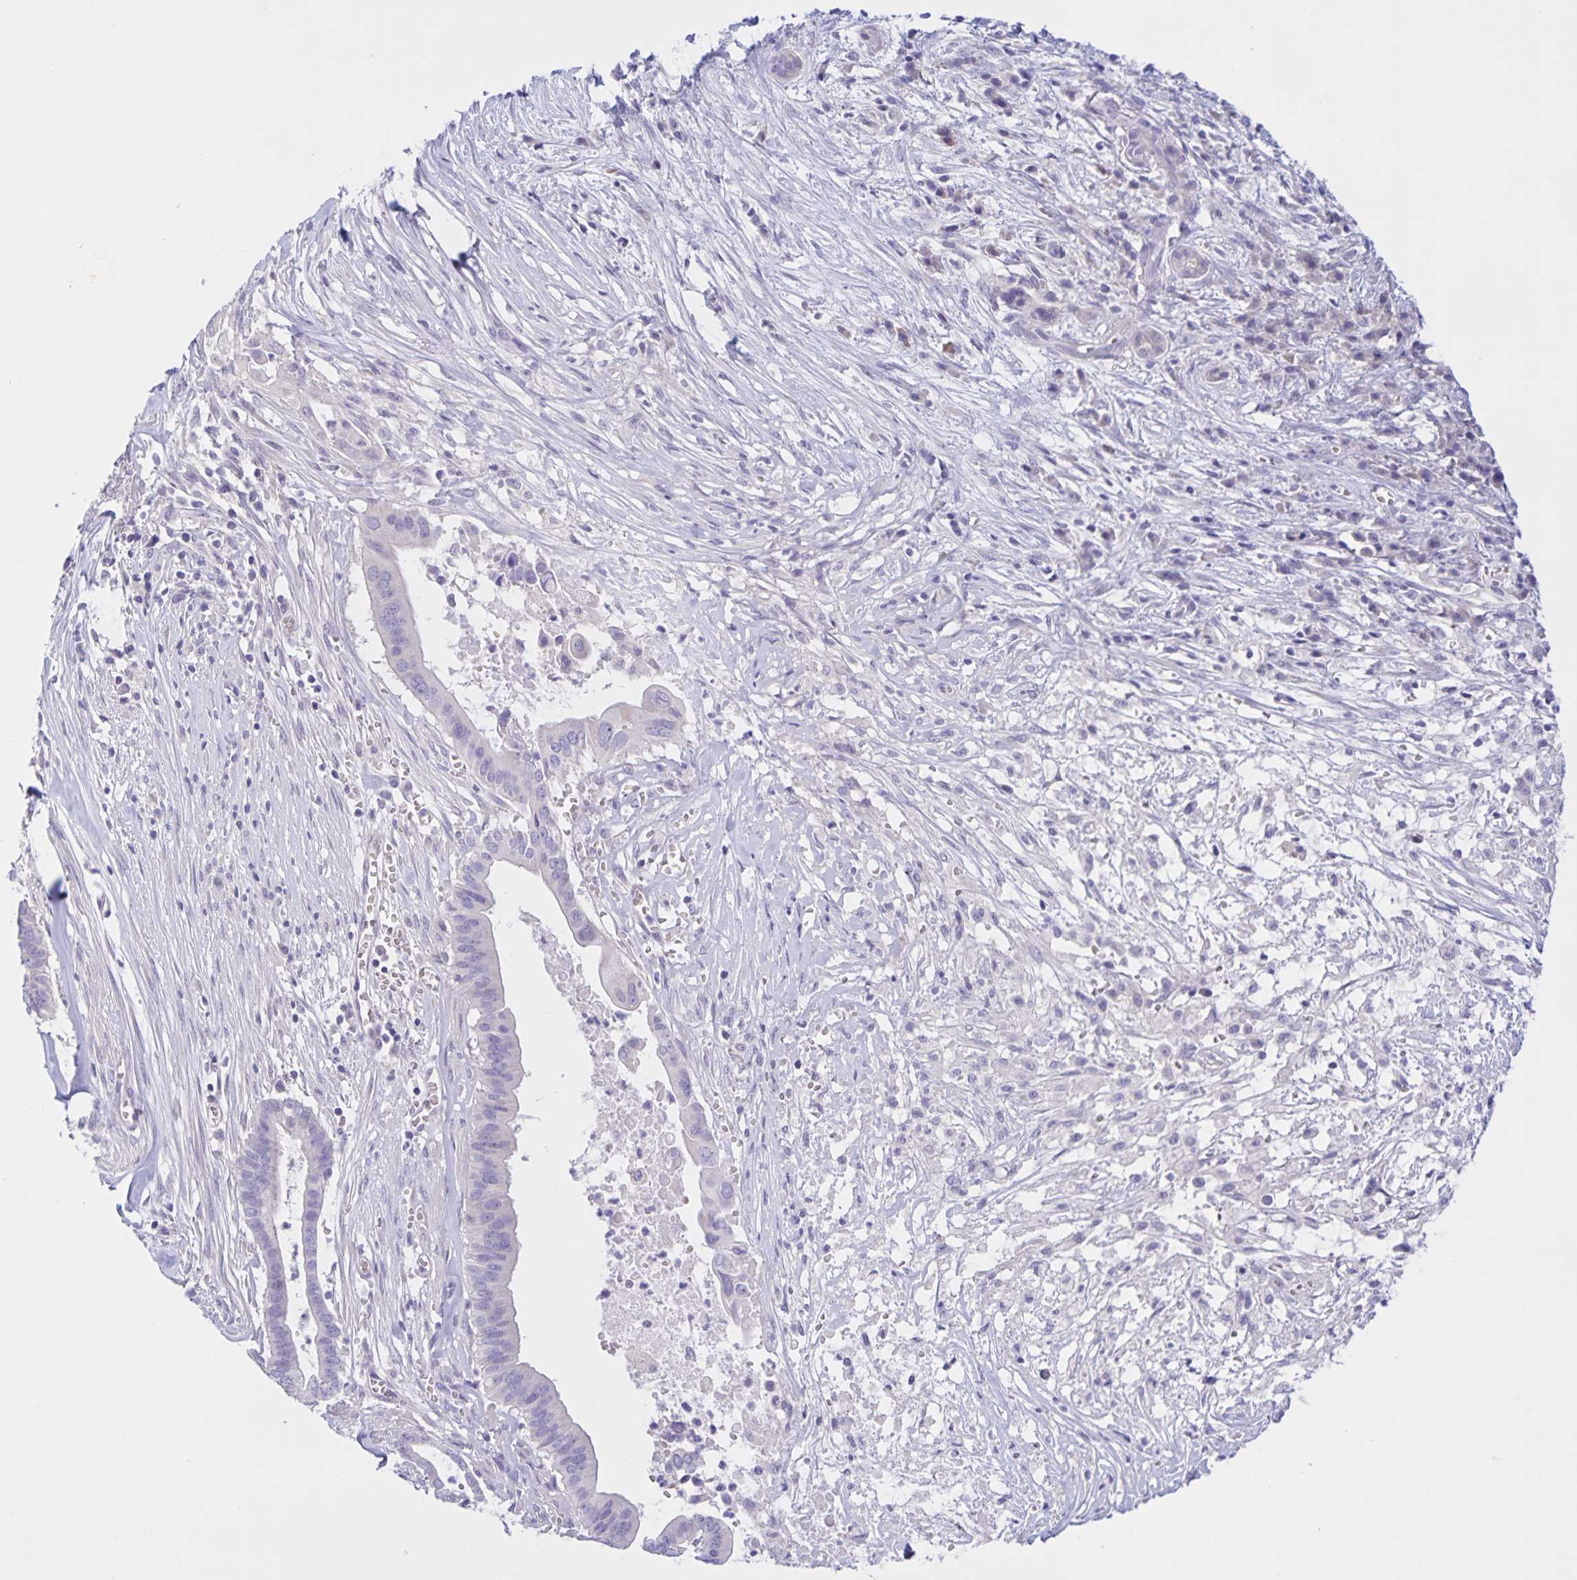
{"staining": {"intensity": "negative", "quantity": "none", "location": "none"}, "tissue": "pancreatic cancer", "cell_type": "Tumor cells", "image_type": "cancer", "snomed": [{"axis": "morphology", "description": "Adenocarcinoma, NOS"}, {"axis": "topography", "description": "Pancreas"}], "caption": "High magnification brightfield microscopy of pancreatic cancer (adenocarcinoma) stained with DAB (brown) and counterstained with hematoxylin (blue): tumor cells show no significant expression.", "gene": "DMGDH", "patient": {"sex": "male", "age": 61}}